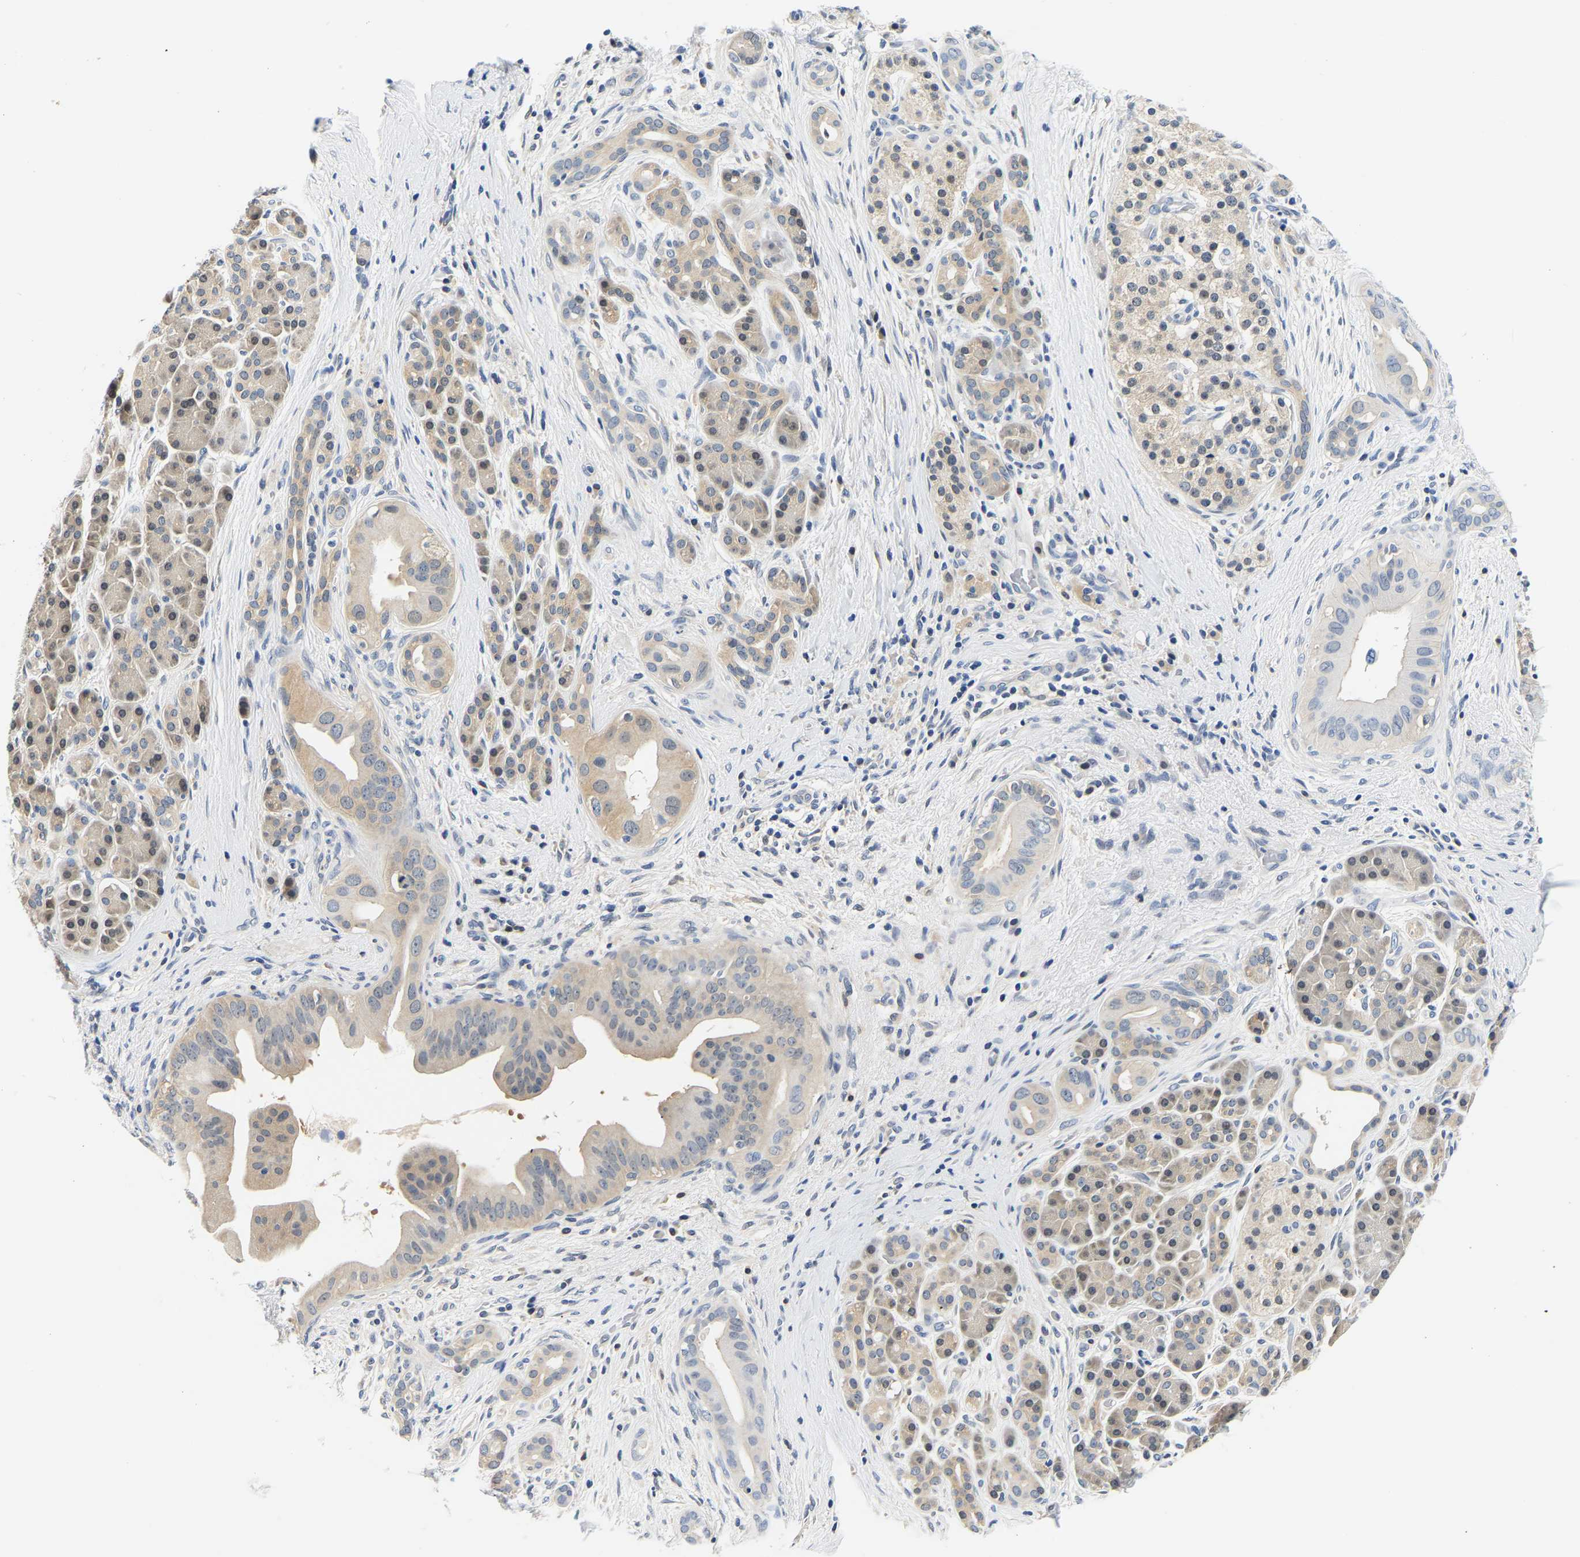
{"staining": {"intensity": "weak", "quantity": "<25%", "location": "cytoplasmic/membranous"}, "tissue": "pancreatic cancer", "cell_type": "Tumor cells", "image_type": "cancer", "snomed": [{"axis": "morphology", "description": "Adenocarcinoma, NOS"}, {"axis": "topography", "description": "Pancreas"}], "caption": "Immunohistochemical staining of pancreatic cancer (adenocarcinoma) shows no significant expression in tumor cells.", "gene": "UCHL3", "patient": {"sex": "male", "age": 55}}